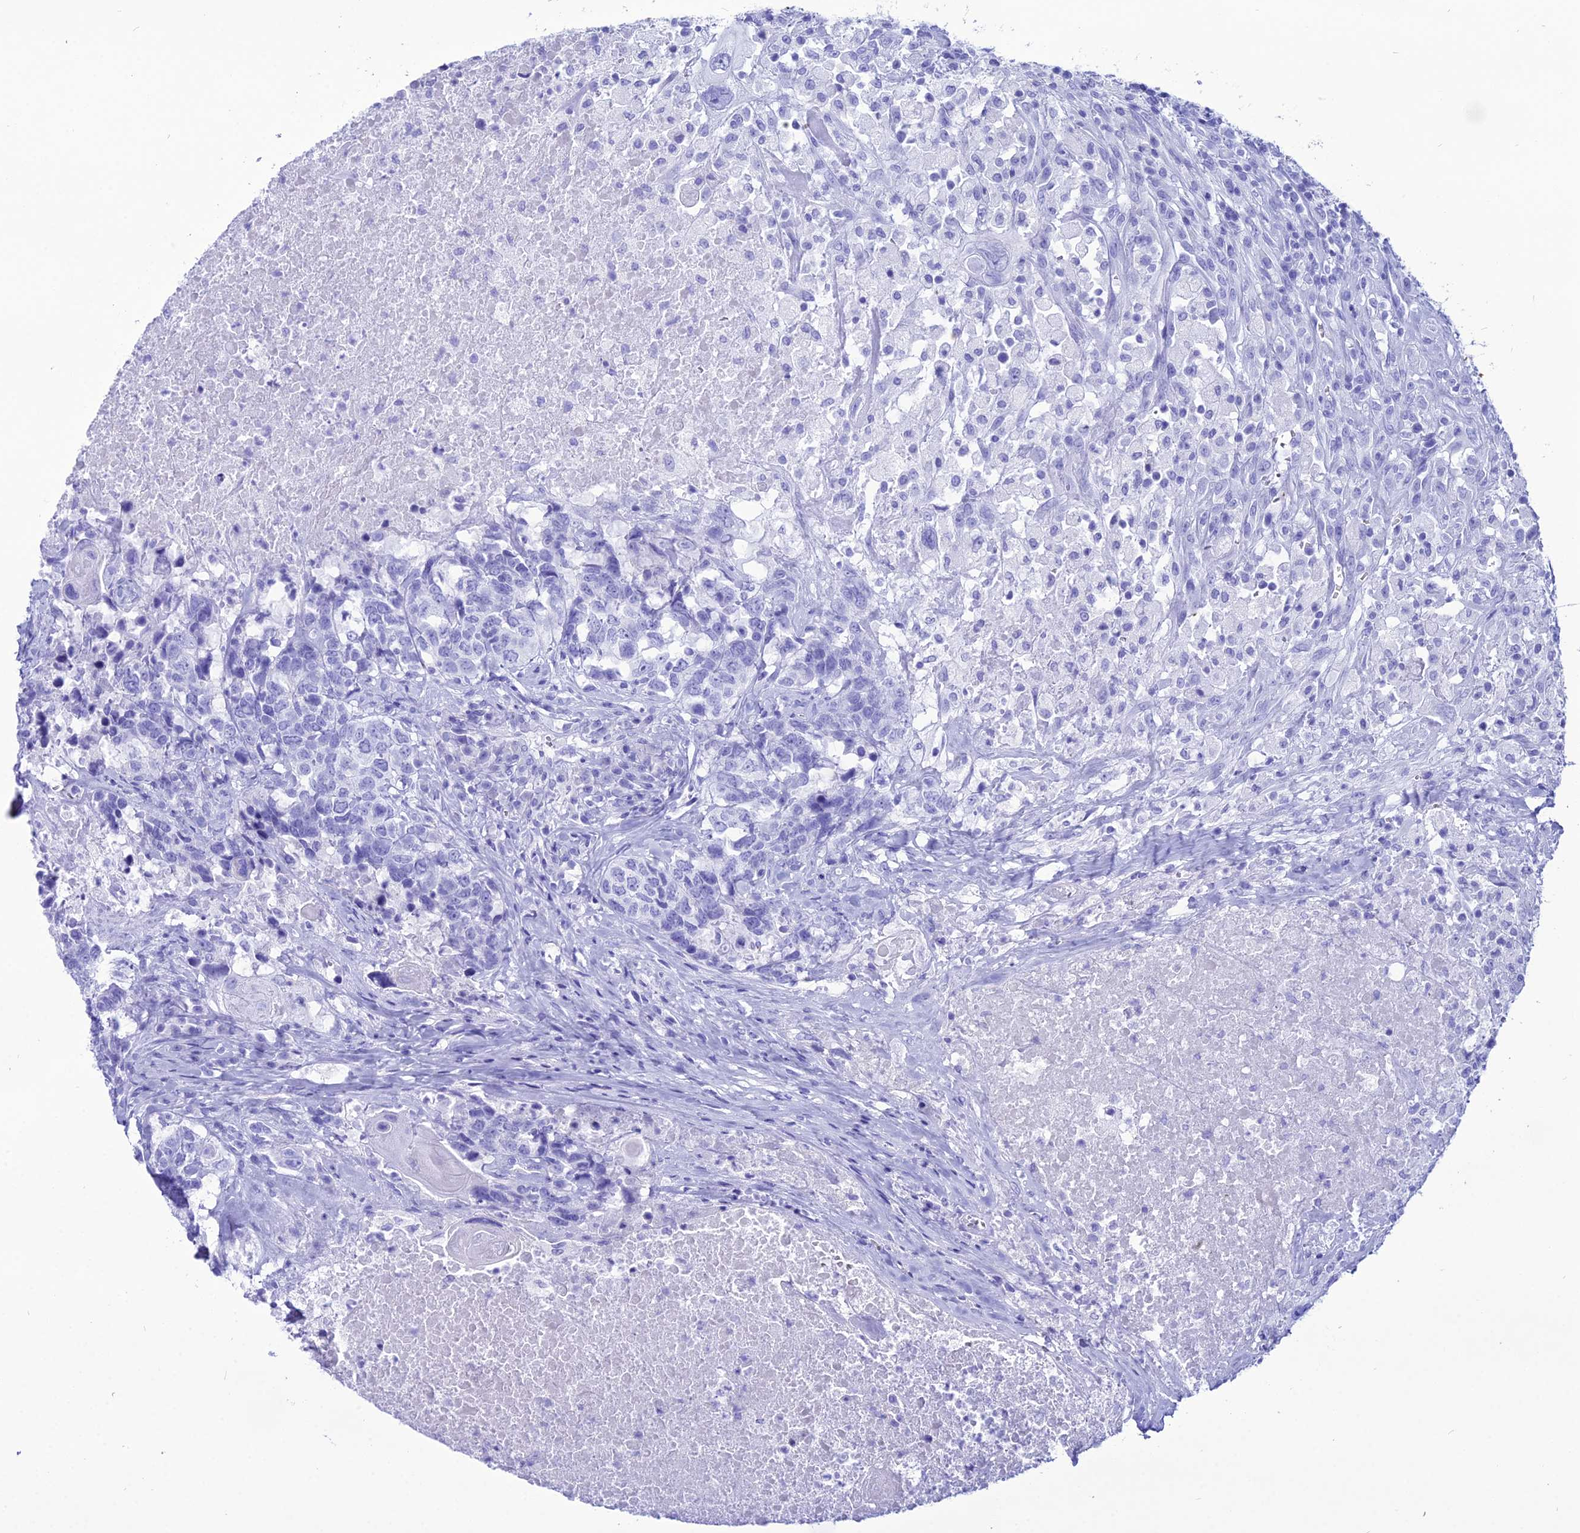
{"staining": {"intensity": "negative", "quantity": "none", "location": "none"}, "tissue": "head and neck cancer", "cell_type": "Tumor cells", "image_type": "cancer", "snomed": [{"axis": "morphology", "description": "Squamous cell carcinoma, NOS"}, {"axis": "topography", "description": "Head-Neck"}], "caption": "Protein analysis of head and neck squamous cell carcinoma displays no significant expression in tumor cells.", "gene": "PNMA5", "patient": {"sex": "male", "age": 66}}